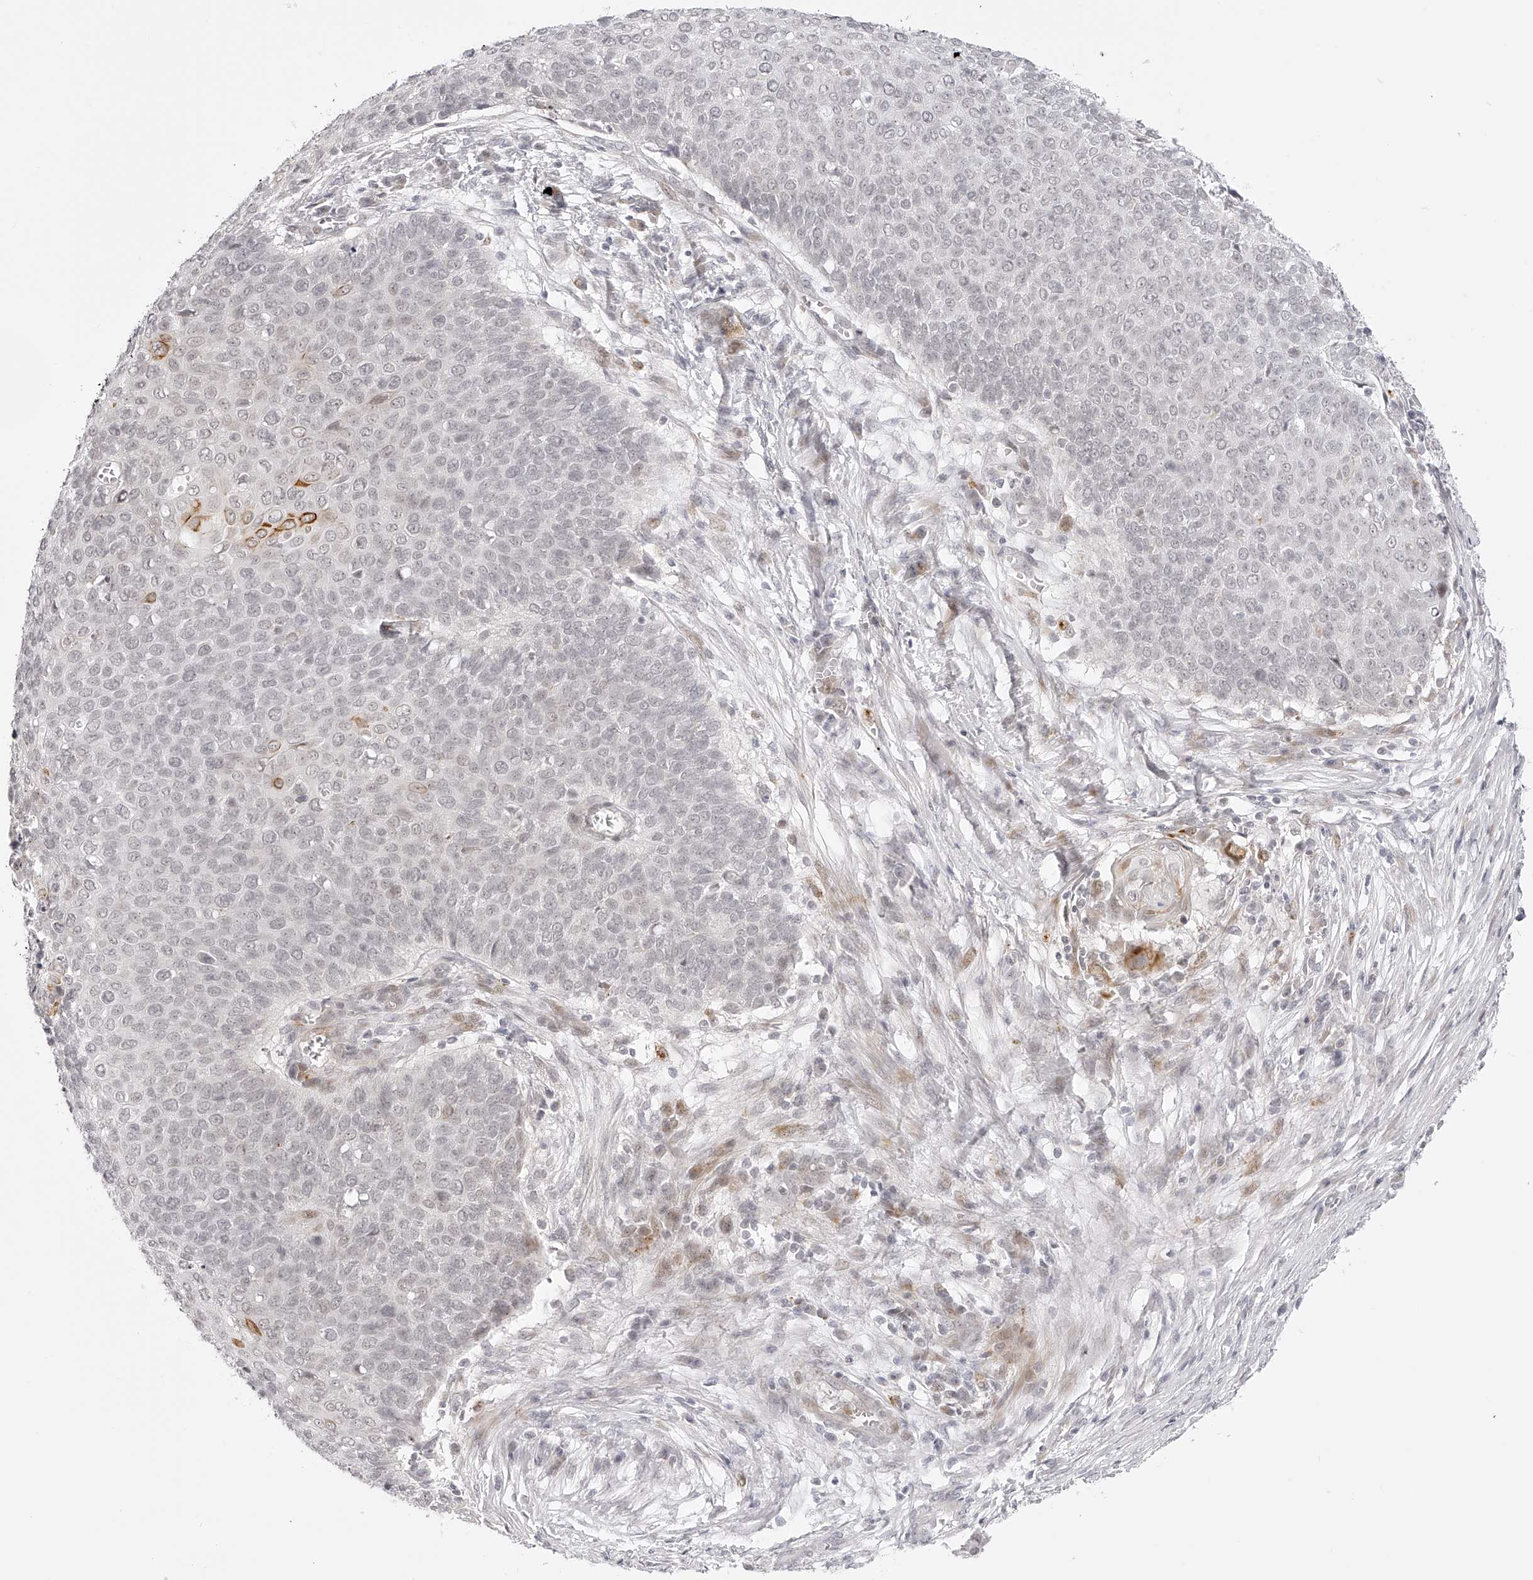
{"staining": {"intensity": "weak", "quantity": "<25%", "location": "nuclear"}, "tissue": "cervical cancer", "cell_type": "Tumor cells", "image_type": "cancer", "snomed": [{"axis": "morphology", "description": "Squamous cell carcinoma, NOS"}, {"axis": "topography", "description": "Cervix"}], "caption": "This image is of cervical squamous cell carcinoma stained with immunohistochemistry to label a protein in brown with the nuclei are counter-stained blue. There is no staining in tumor cells. Nuclei are stained in blue.", "gene": "PLEKHG1", "patient": {"sex": "female", "age": 39}}